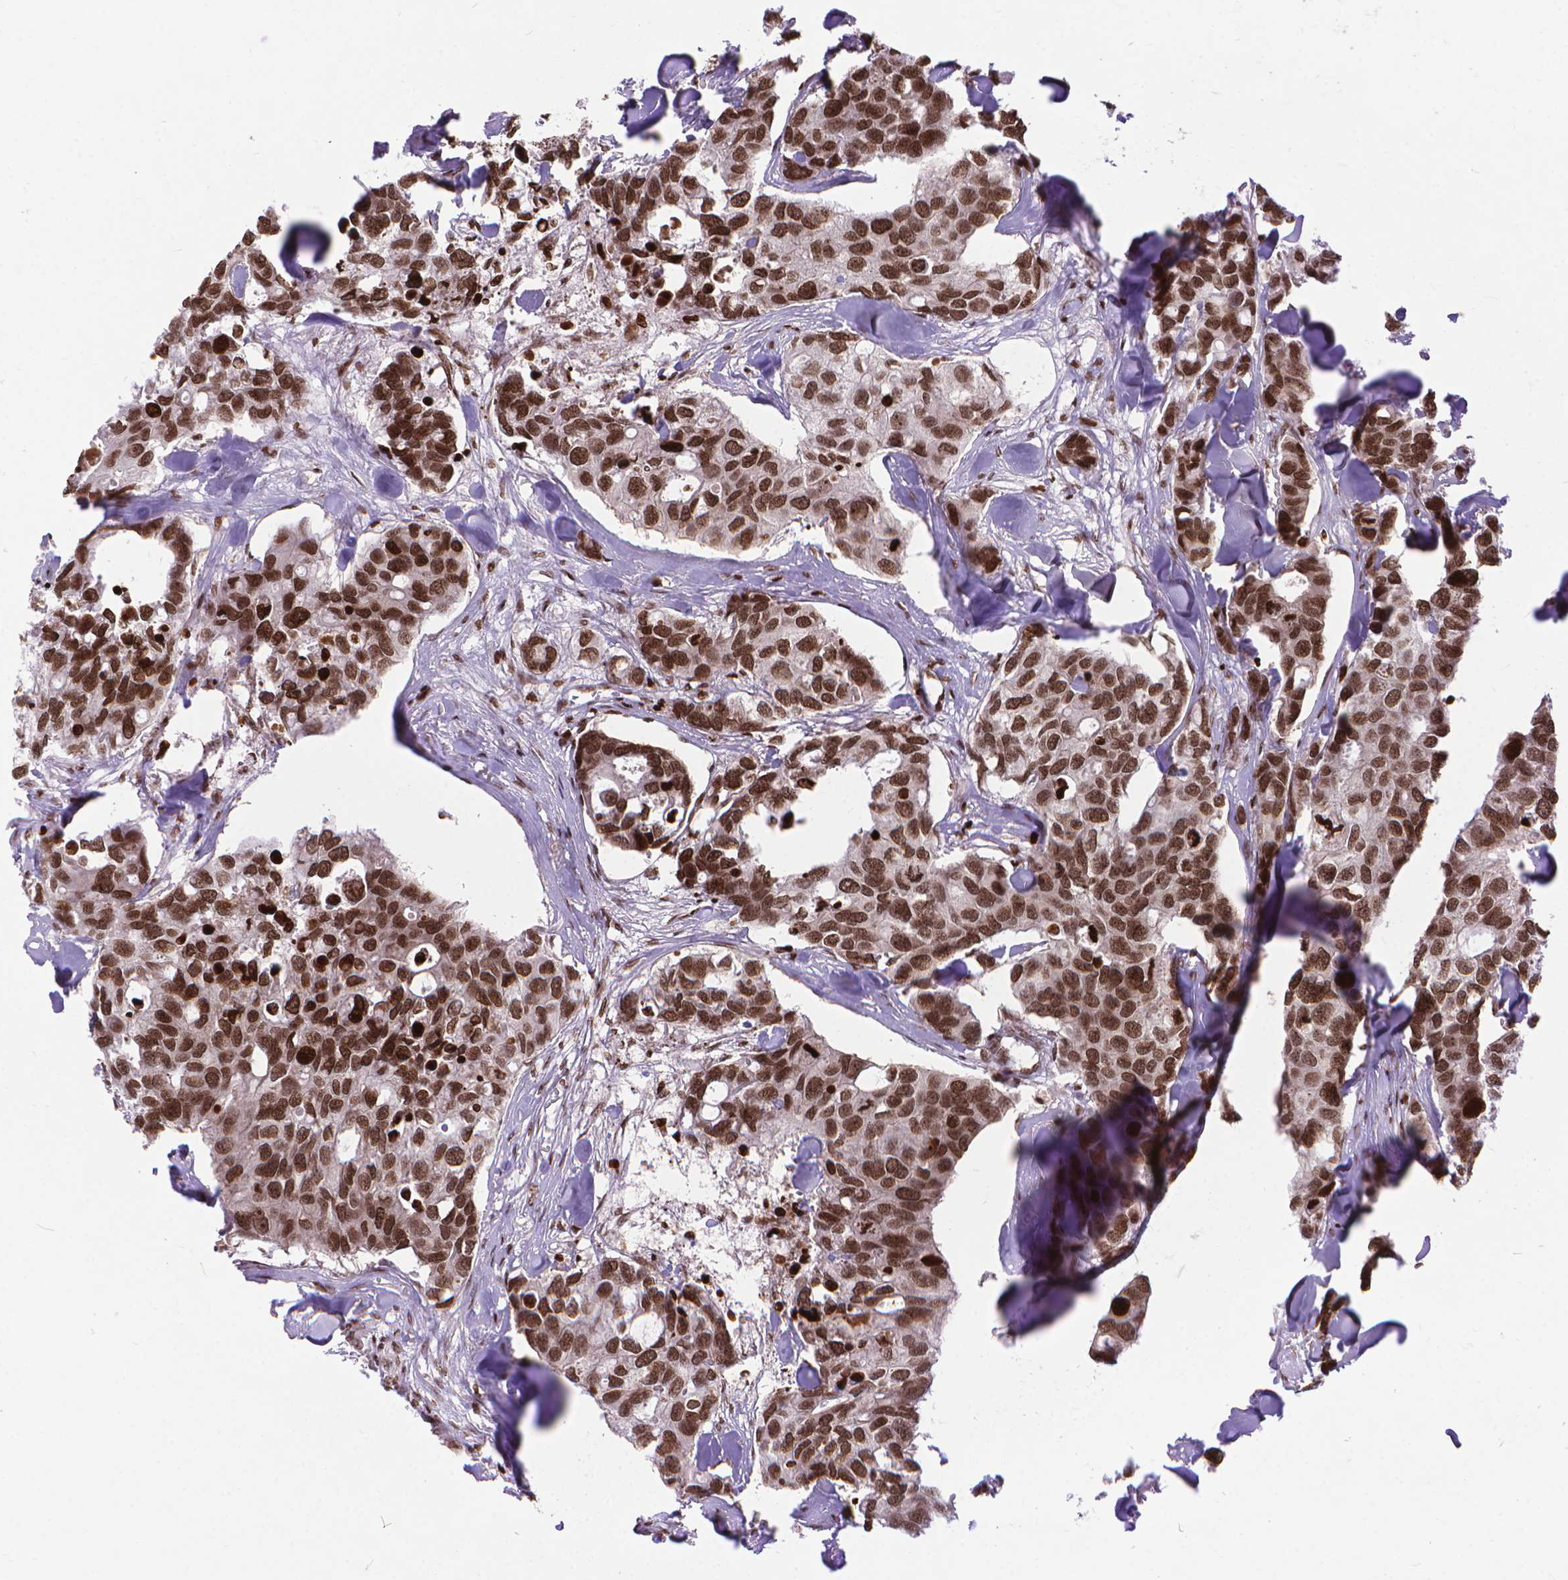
{"staining": {"intensity": "moderate", "quantity": ">75%", "location": "nuclear"}, "tissue": "breast cancer", "cell_type": "Tumor cells", "image_type": "cancer", "snomed": [{"axis": "morphology", "description": "Duct carcinoma"}, {"axis": "topography", "description": "Breast"}], "caption": "DAB (3,3'-diaminobenzidine) immunohistochemical staining of human breast cancer exhibits moderate nuclear protein staining in approximately >75% of tumor cells. (brown staining indicates protein expression, while blue staining denotes nuclei).", "gene": "AMER1", "patient": {"sex": "female", "age": 83}}